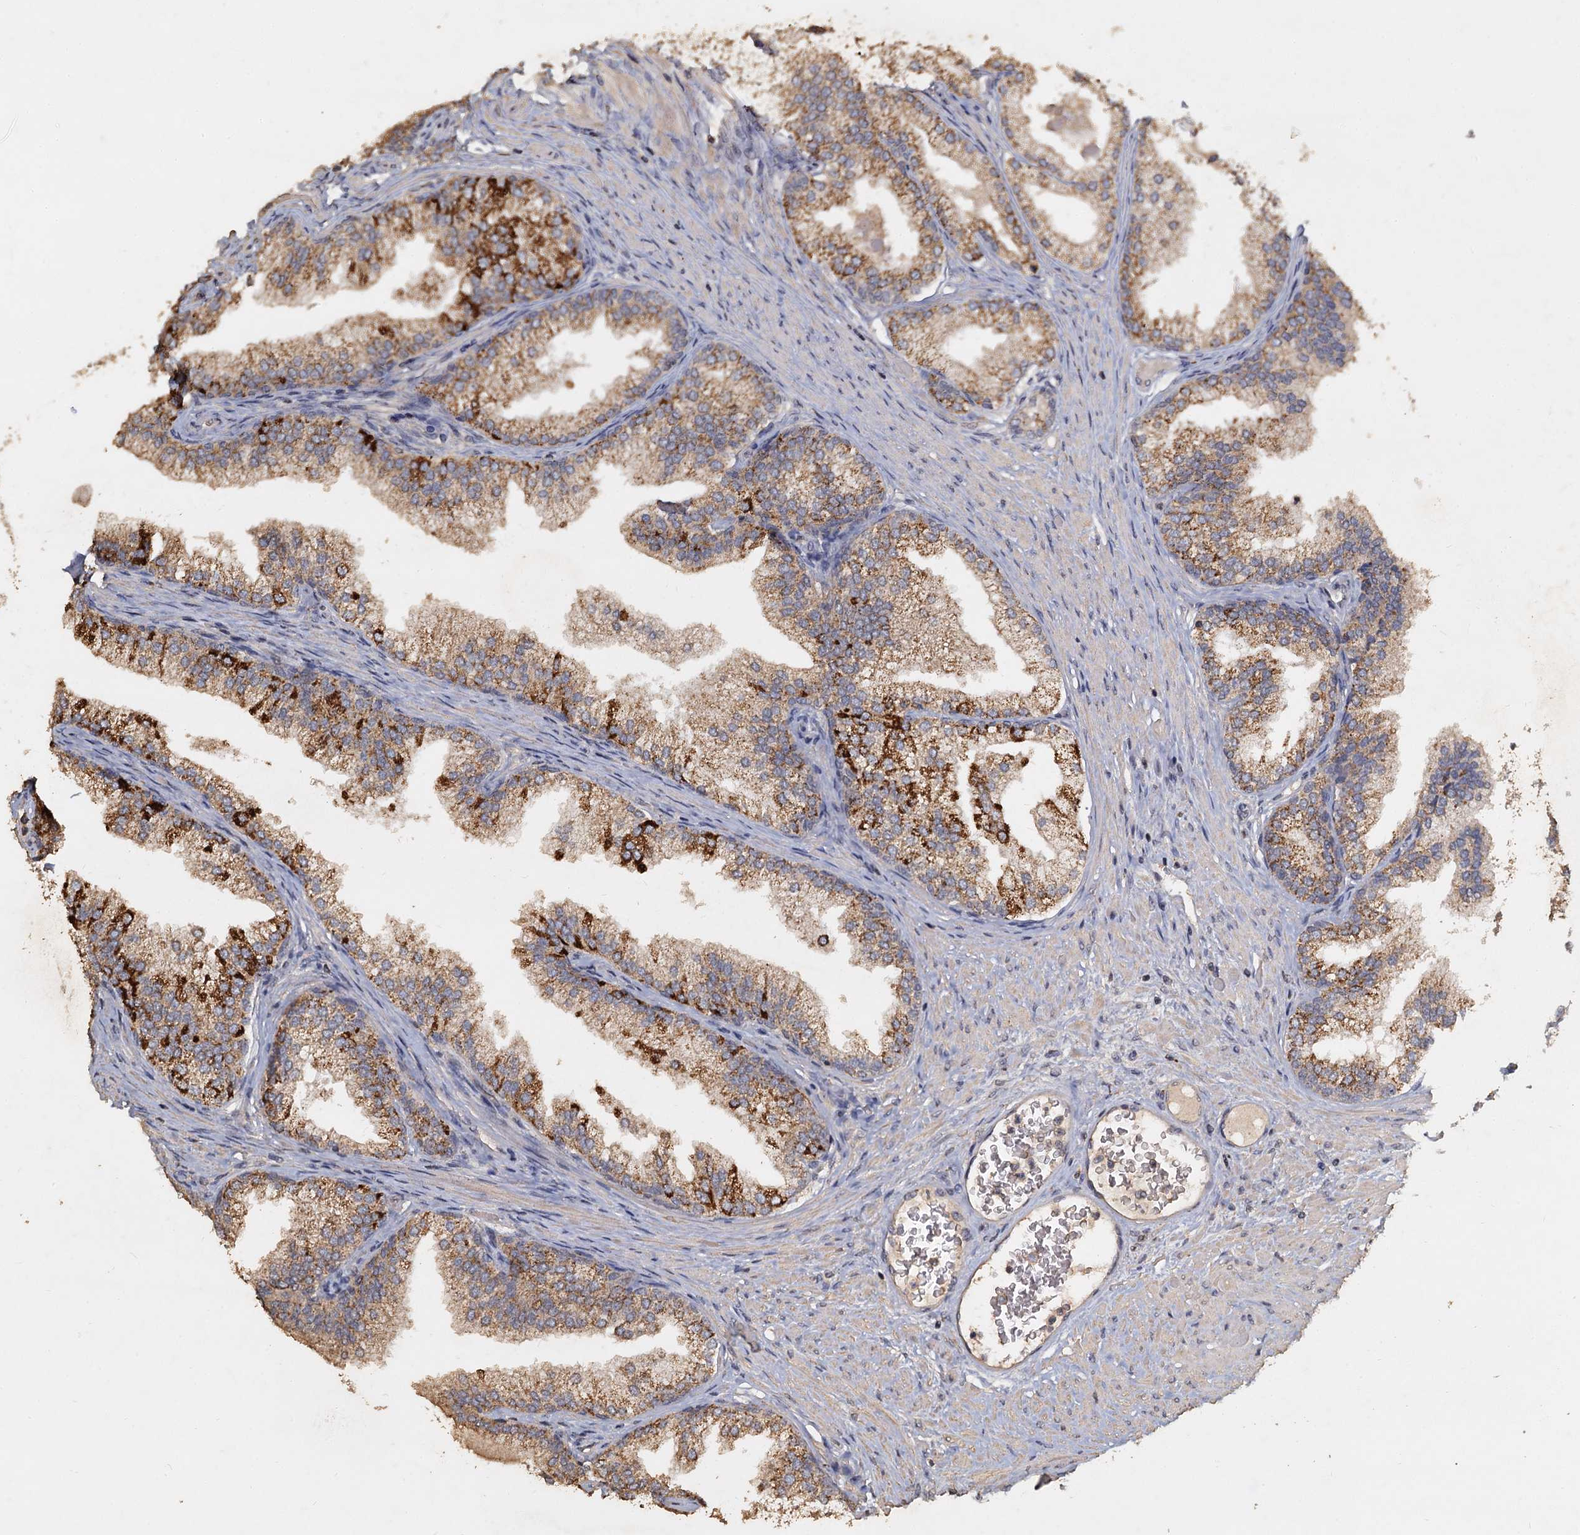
{"staining": {"intensity": "moderate", "quantity": ">75%", "location": "cytoplasmic/membranous"}, "tissue": "prostate", "cell_type": "Glandular cells", "image_type": "normal", "snomed": [{"axis": "morphology", "description": "Normal tissue, NOS"}, {"axis": "topography", "description": "Prostate"}], "caption": "The histopathology image displays immunohistochemical staining of normal prostate. There is moderate cytoplasmic/membranous positivity is appreciated in about >75% of glandular cells.", "gene": "CCDC61", "patient": {"sex": "male", "age": 76}}